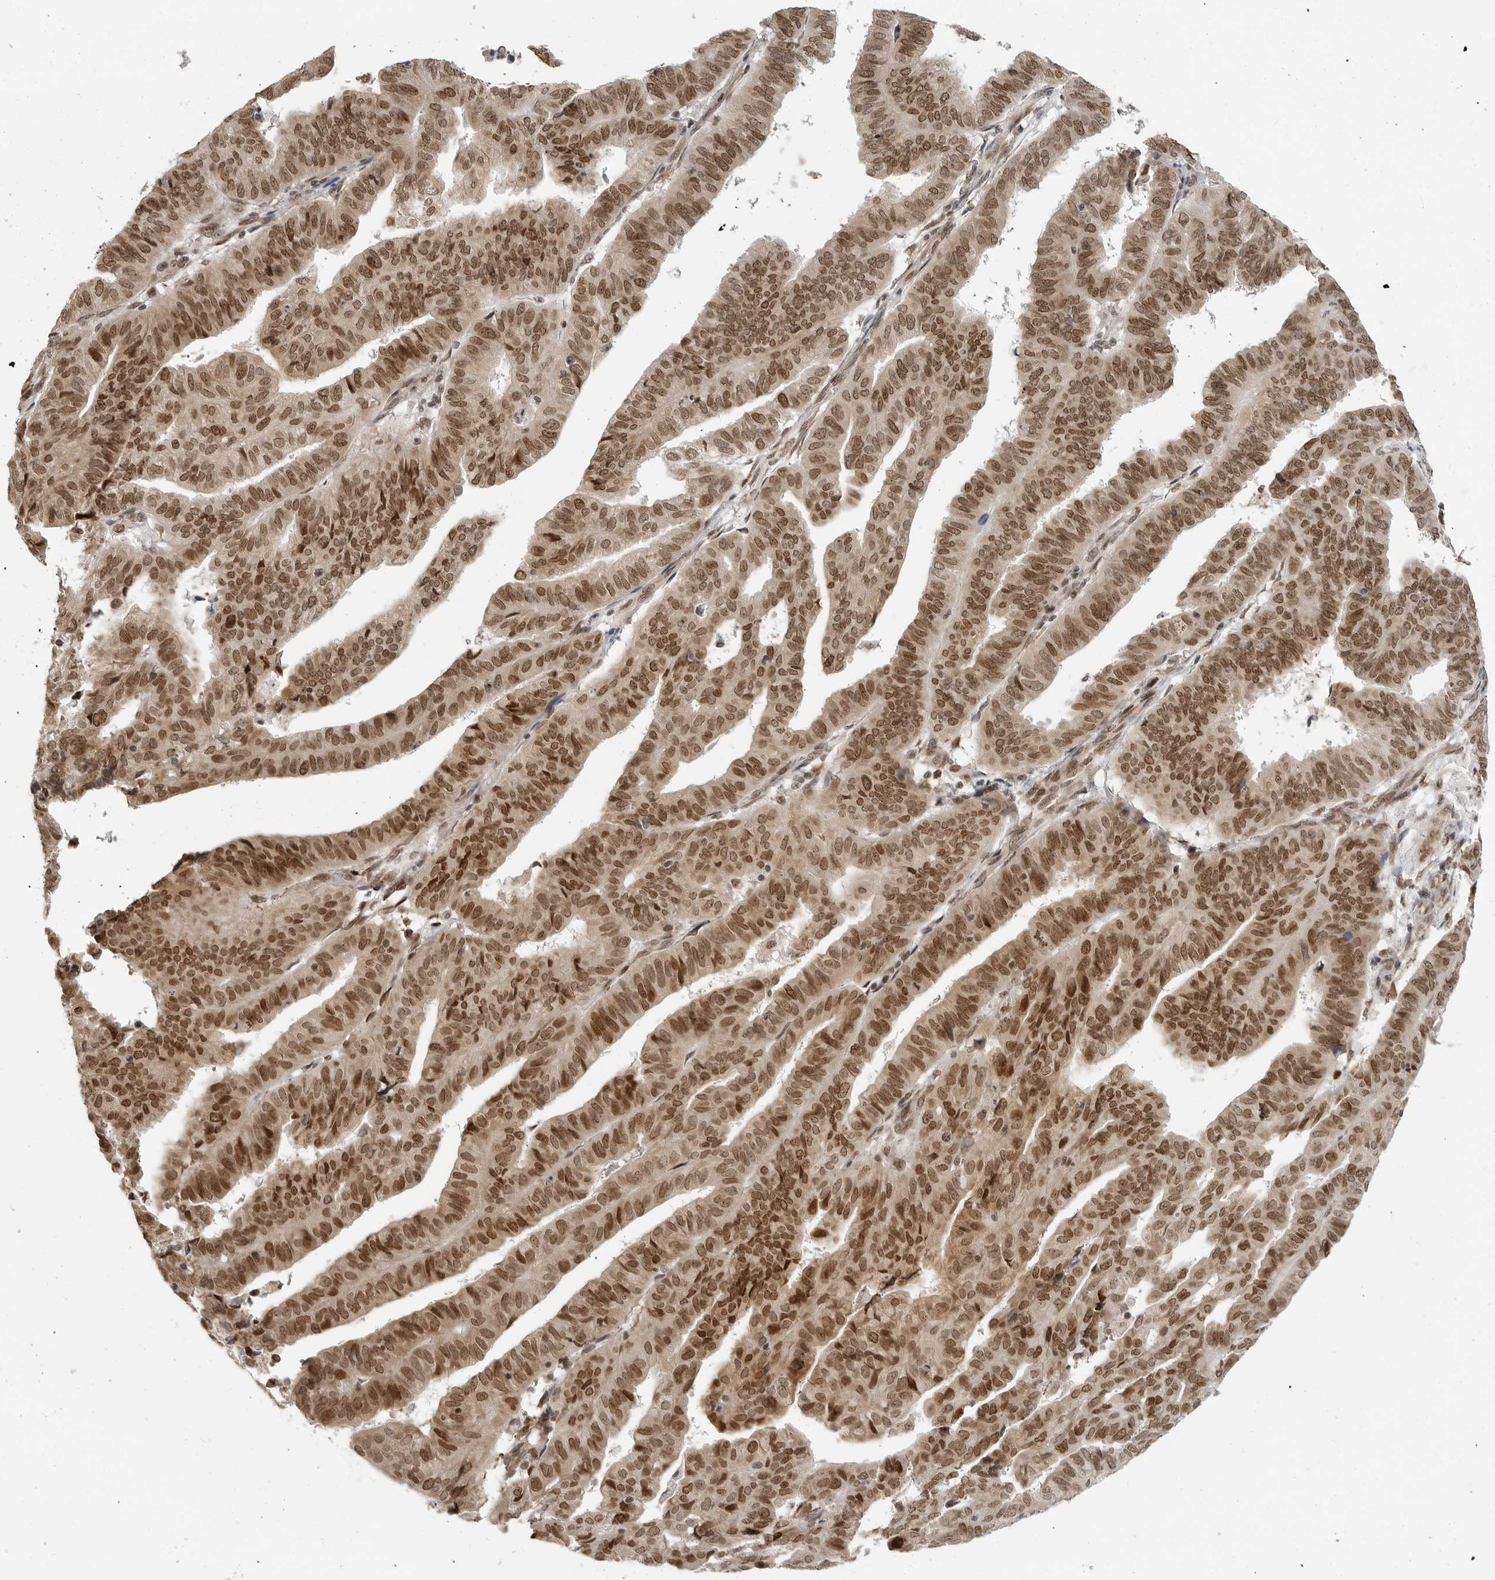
{"staining": {"intensity": "moderate", "quantity": ">75%", "location": "nuclear"}, "tissue": "endometrial cancer", "cell_type": "Tumor cells", "image_type": "cancer", "snomed": [{"axis": "morphology", "description": "Adenocarcinoma, NOS"}, {"axis": "topography", "description": "Endometrium"}], "caption": "There is medium levels of moderate nuclear expression in tumor cells of endometrial cancer (adenocarcinoma), as demonstrated by immunohistochemical staining (brown color).", "gene": "PRDM10", "patient": {"sex": "female", "age": 51}}